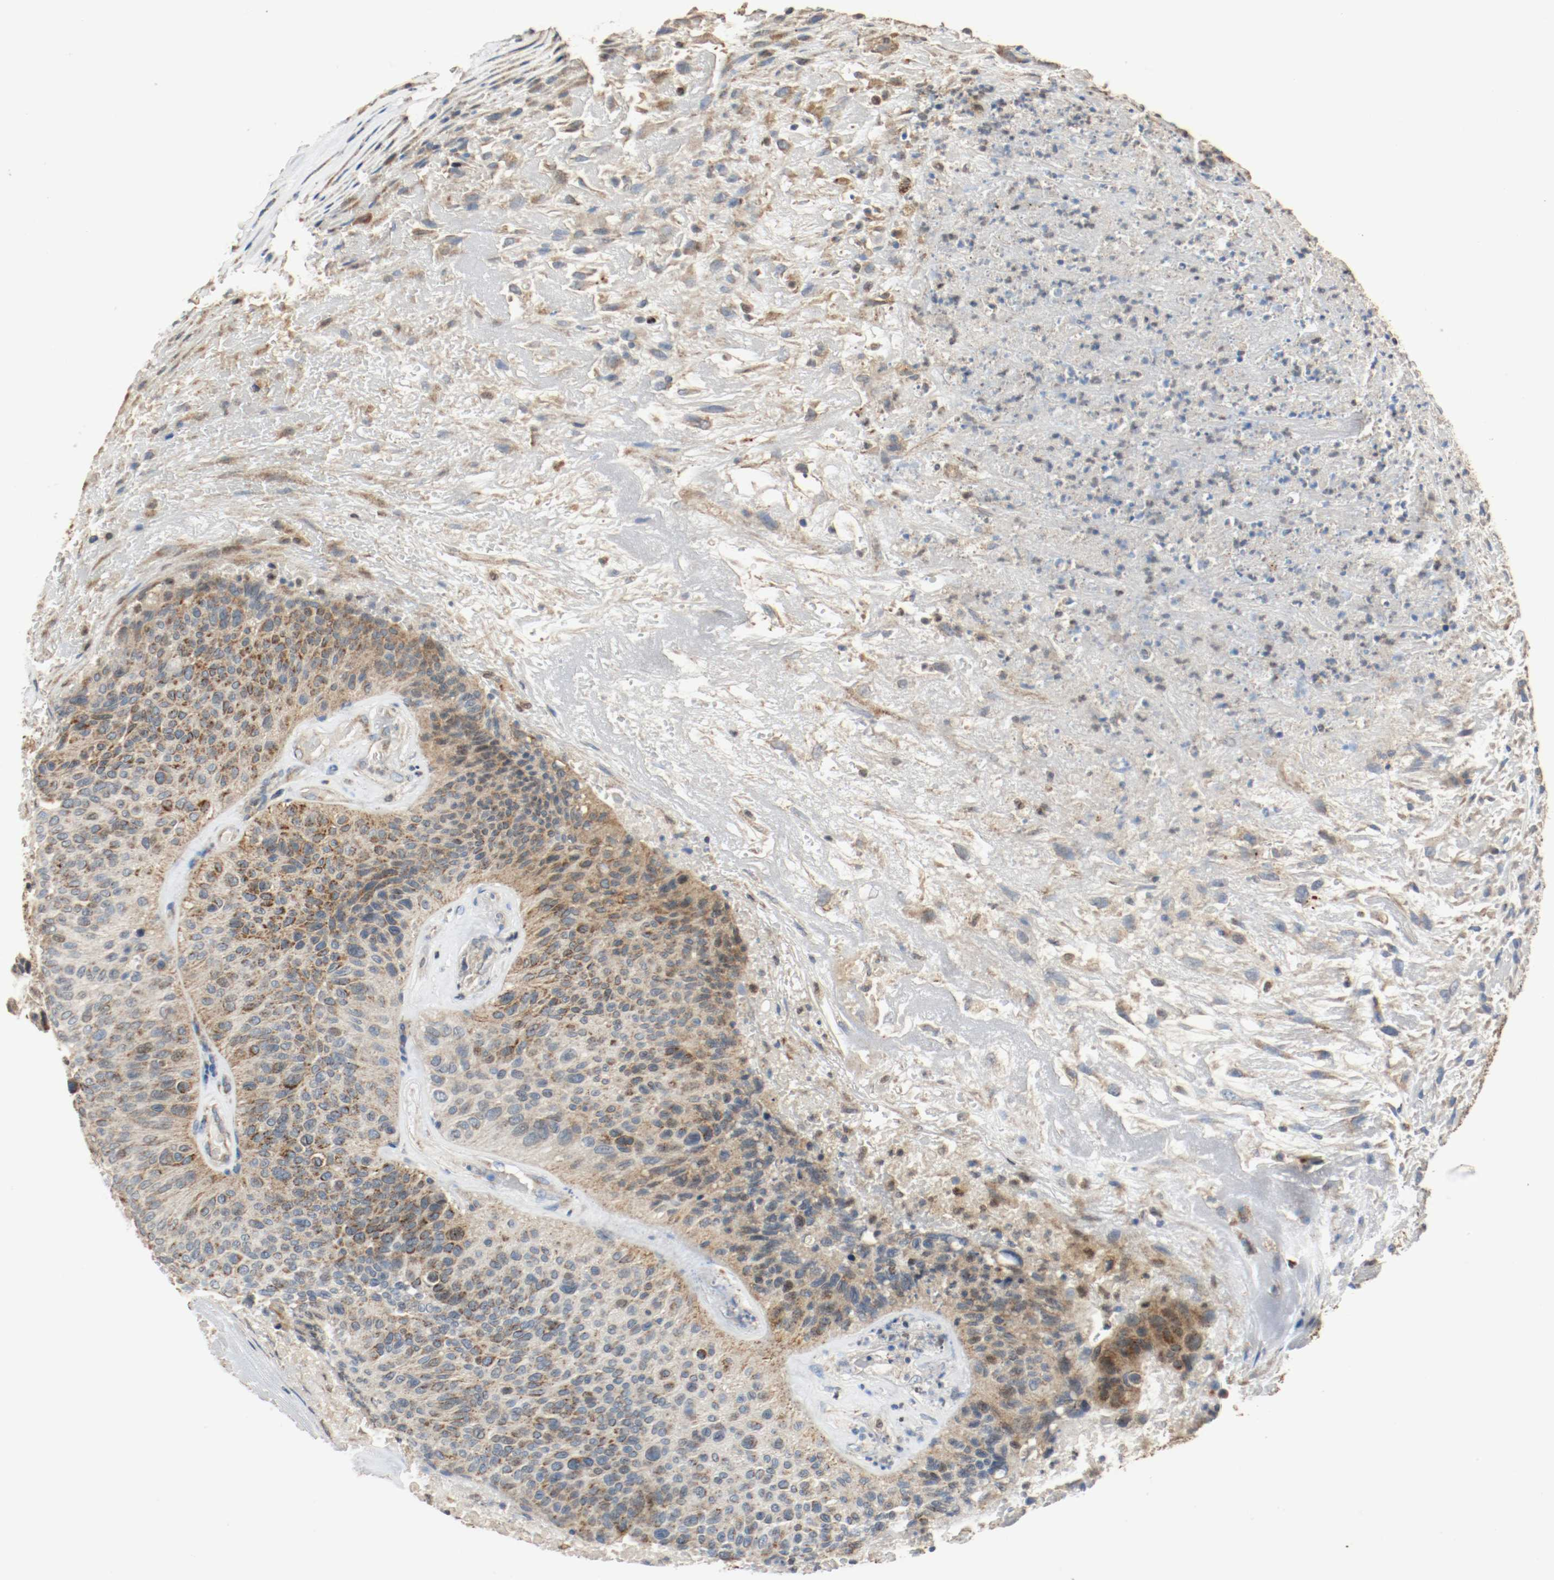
{"staining": {"intensity": "strong", "quantity": ">75%", "location": "cytoplasmic/membranous"}, "tissue": "urothelial cancer", "cell_type": "Tumor cells", "image_type": "cancer", "snomed": [{"axis": "morphology", "description": "Urothelial carcinoma, High grade"}, {"axis": "topography", "description": "Urinary bladder"}], "caption": "Strong cytoplasmic/membranous staining for a protein is identified in approximately >75% of tumor cells of high-grade urothelial carcinoma using immunohistochemistry (IHC).", "gene": "ALDH4A1", "patient": {"sex": "male", "age": 66}}